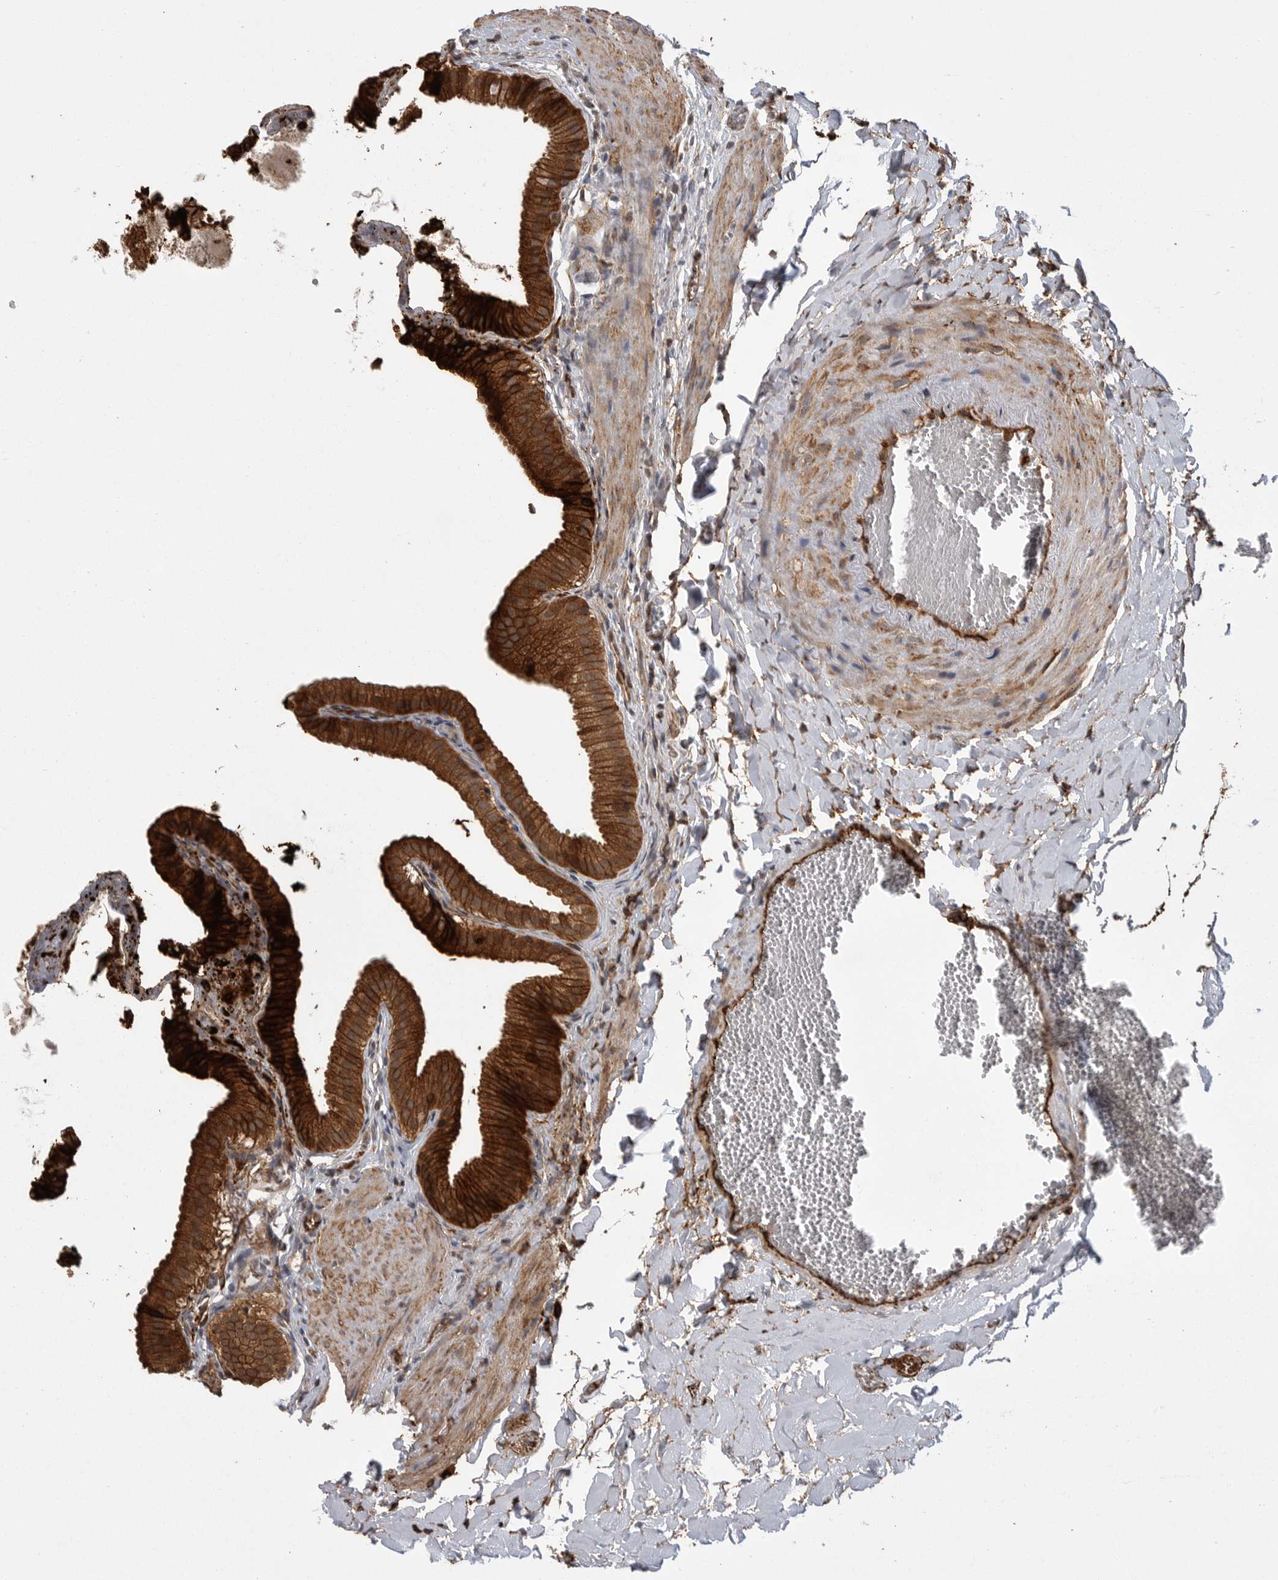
{"staining": {"intensity": "strong", "quantity": ">75%", "location": "cytoplasmic/membranous"}, "tissue": "gallbladder", "cell_type": "Glandular cells", "image_type": "normal", "snomed": [{"axis": "morphology", "description": "Normal tissue, NOS"}, {"axis": "topography", "description": "Gallbladder"}], "caption": "Brown immunohistochemical staining in benign gallbladder shows strong cytoplasmic/membranous staining in approximately >75% of glandular cells. (DAB (3,3'-diaminobenzidine) IHC with brightfield microscopy, high magnification).", "gene": "NECTIN1", "patient": {"sex": "male", "age": 38}}